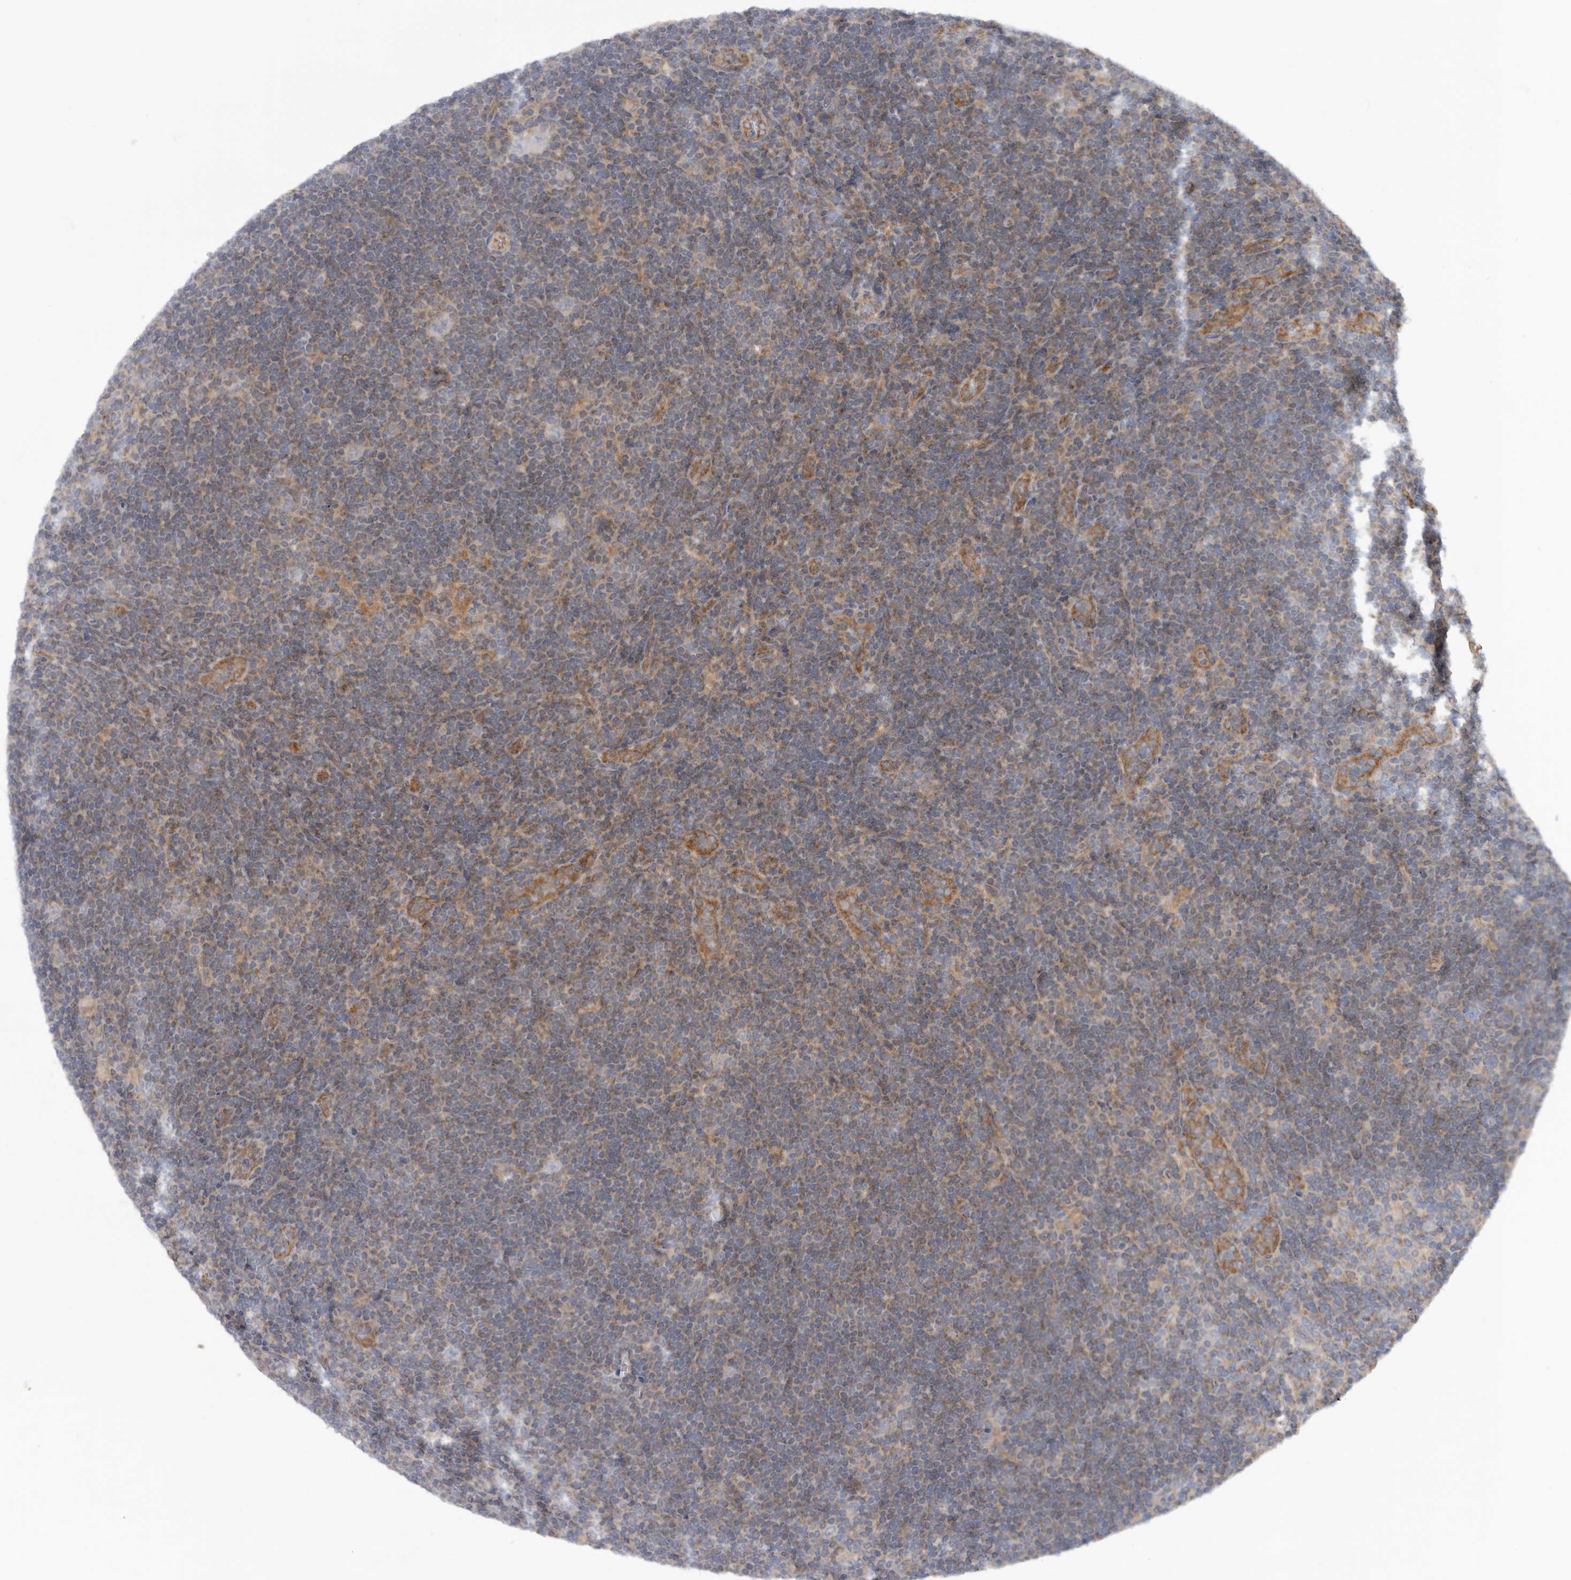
{"staining": {"intensity": "negative", "quantity": "none", "location": "none"}, "tissue": "lymphoma", "cell_type": "Tumor cells", "image_type": "cancer", "snomed": [{"axis": "morphology", "description": "Hodgkin's disease, NOS"}, {"axis": "topography", "description": "Lymph node"}], "caption": "High power microscopy image of an immunohistochemistry photomicrograph of lymphoma, revealing no significant expression in tumor cells.", "gene": "MTFR1L", "patient": {"sex": "female", "age": 57}}